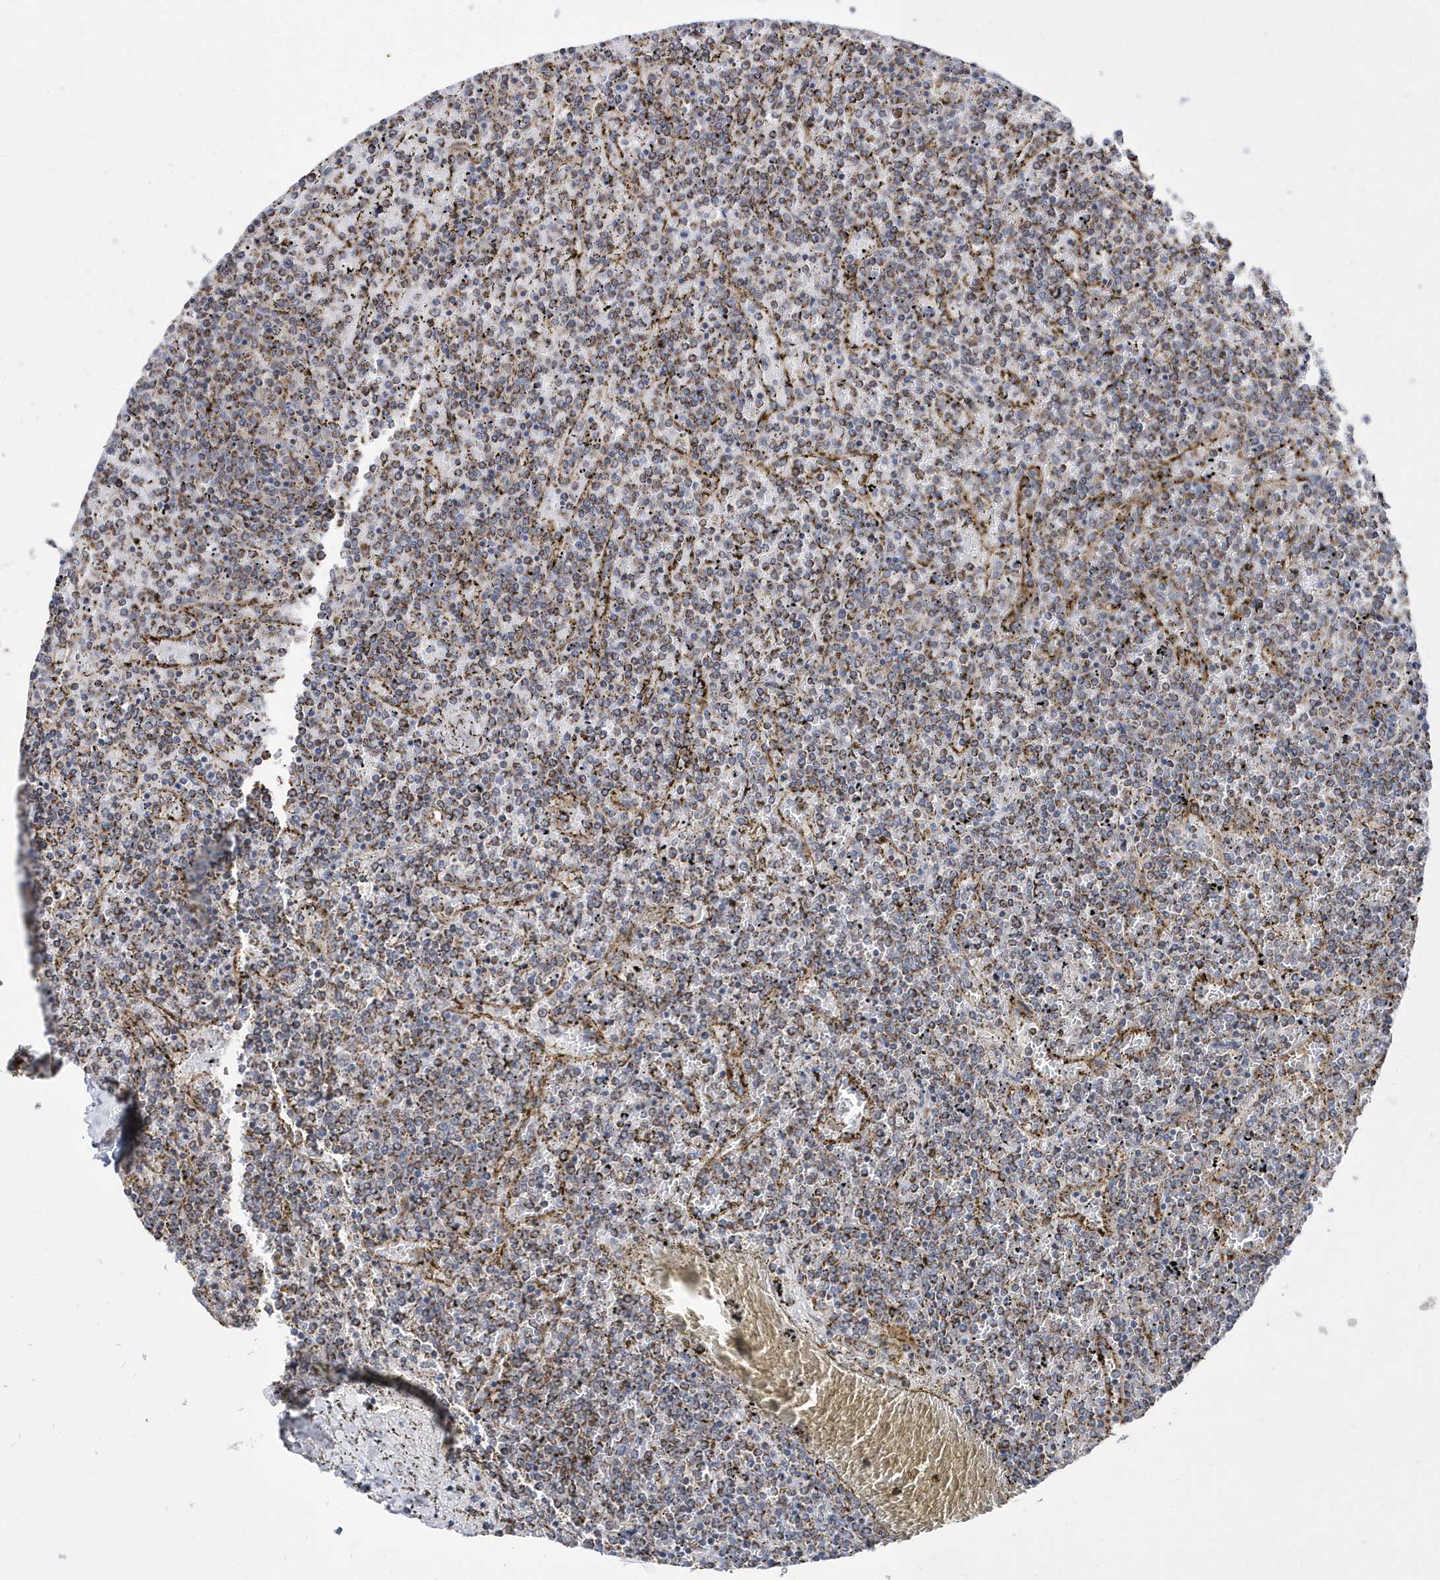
{"staining": {"intensity": "weak", "quantity": "<25%", "location": "cytoplasmic/membranous"}, "tissue": "lymphoma", "cell_type": "Tumor cells", "image_type": "cancer", "snomed": [{"axis": "morphology", "description": "Malignant lymphoma, non-Hodgkin's type, Low grade"}, {"axis": "topography", "description": "Spleen"}], "caption": "DAB immunohistochemical staining of malignant lymphoma, non-Hodgkin's type (low-grade) demonstrates no significant positivity in tumor cells.", "gene": "SPATA5", "patient": {"sex": "female", "age": 19}}